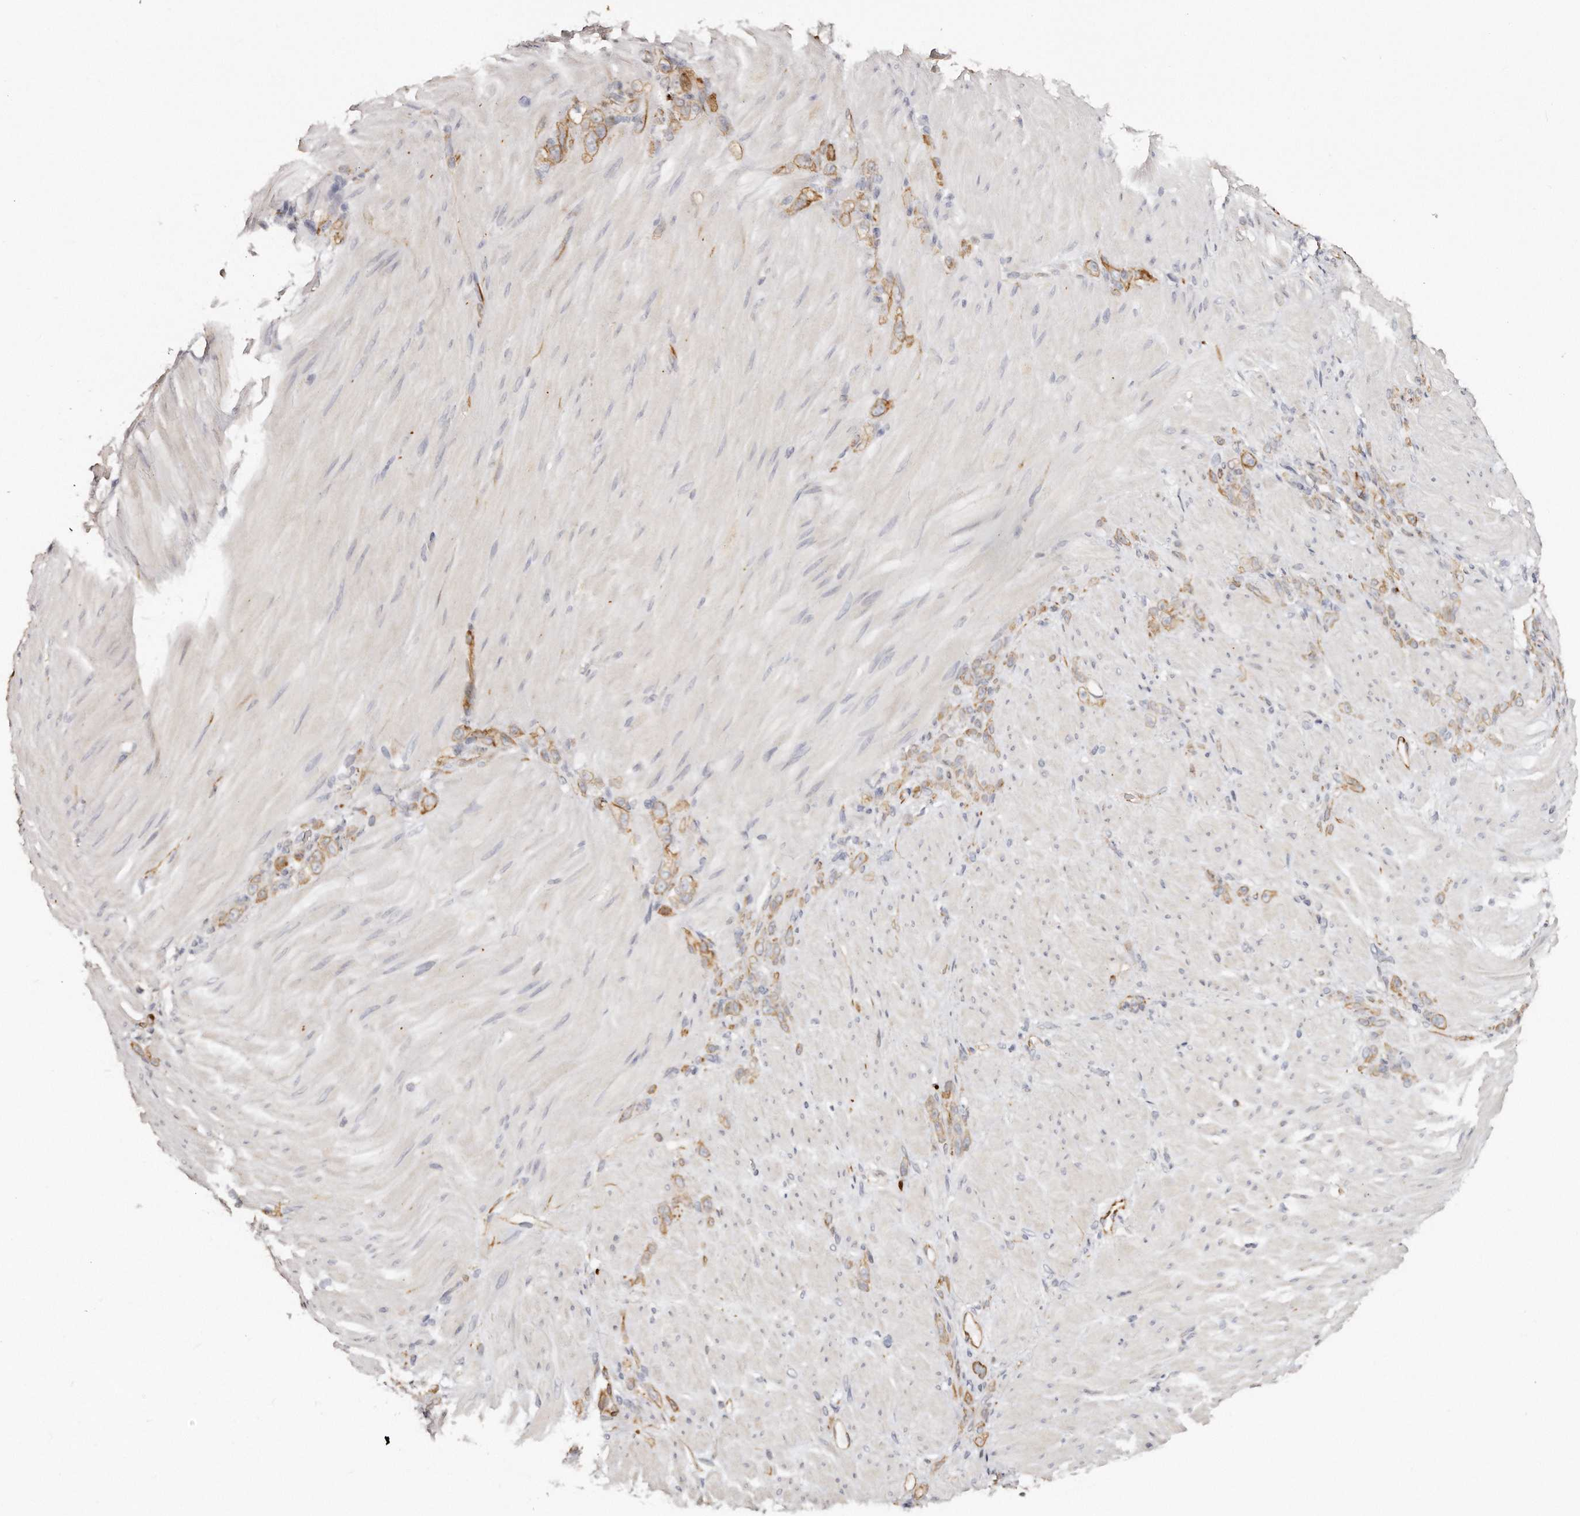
{"staining": {"intensity": "moderate", "quantity": ">75%", "location": "cytoplasmic/membranous"}, "tissue": "stomach cancer", "cell_type": "Tumor cells", "image_type": "cancer", "snomed": [{"axis": "morphology", "description": "Normal tissue, NOS"}, {"axis": "morphology", "description": "Adenocarcinoma, NOS"}, {"axis": "topography", "description": "Stomach"}], "caption": "Stomach adenocarcinoma was stained to show a protein in brown. There is medium levels of moderate cytoplasmic/membranous expression in about >75% of tumor cells.", "gene": "ZYG11A", "patient": {"sex": "male", "age": 82}}